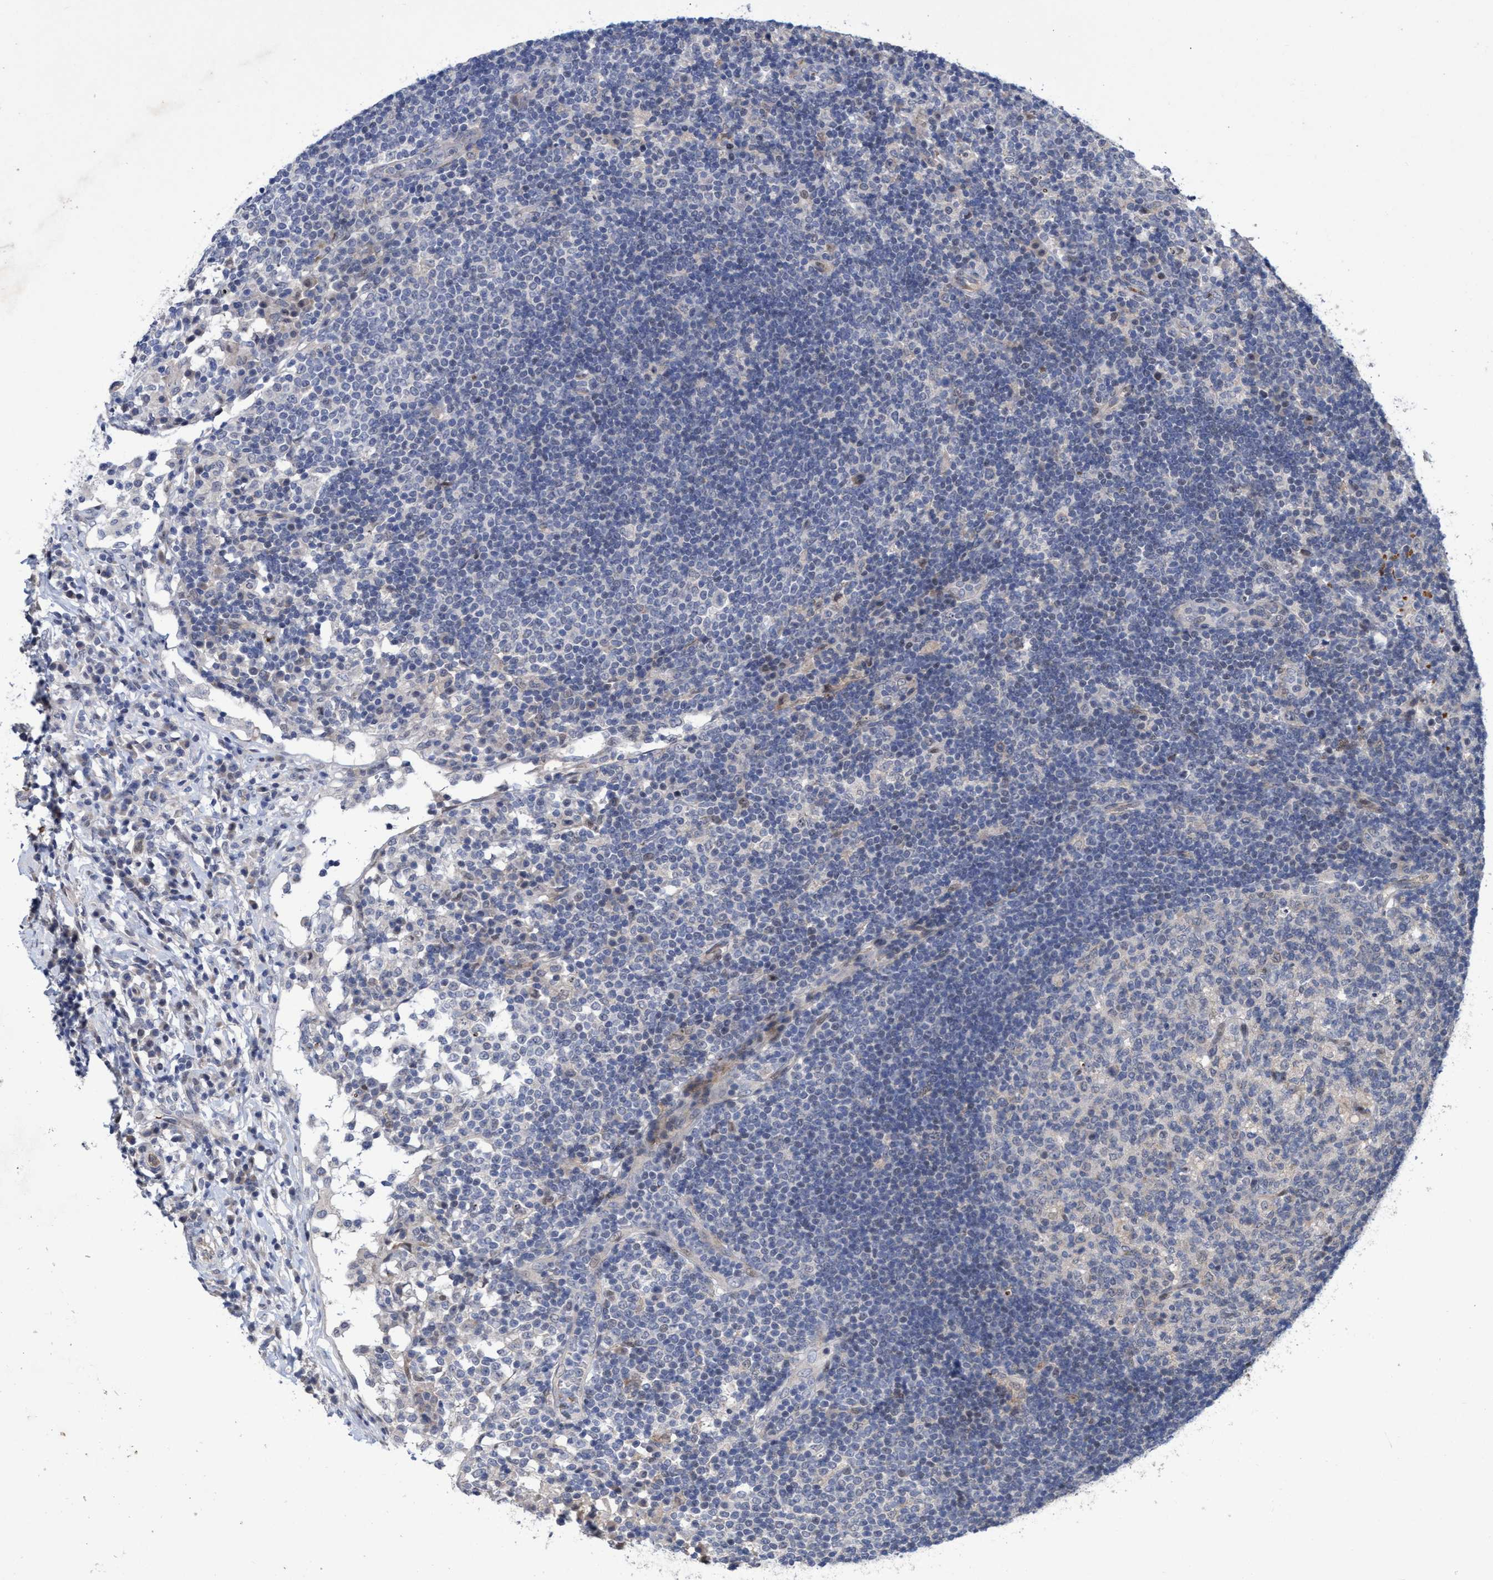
{"staining": {"intensity": "weak", "quantity": "<25%", "location": "cytoplasmic/membranous"}, "tissue": "lymph node", "cell_type": "Germinal center cells", "image_type": "normal", "snomed": [{"axis": "morphology", "description": "Normal tissue, NOS"}, {"axis": "topography", "description": "Lymph node"}], "caption": "DAB (3,3'-diaminobenzidine) immunohistochemical staining of benign lymph node exhibits no significant positivity in germinal center cells.", "gene": "ZNF750", "patient": {"sex": "female", "age": 53}}